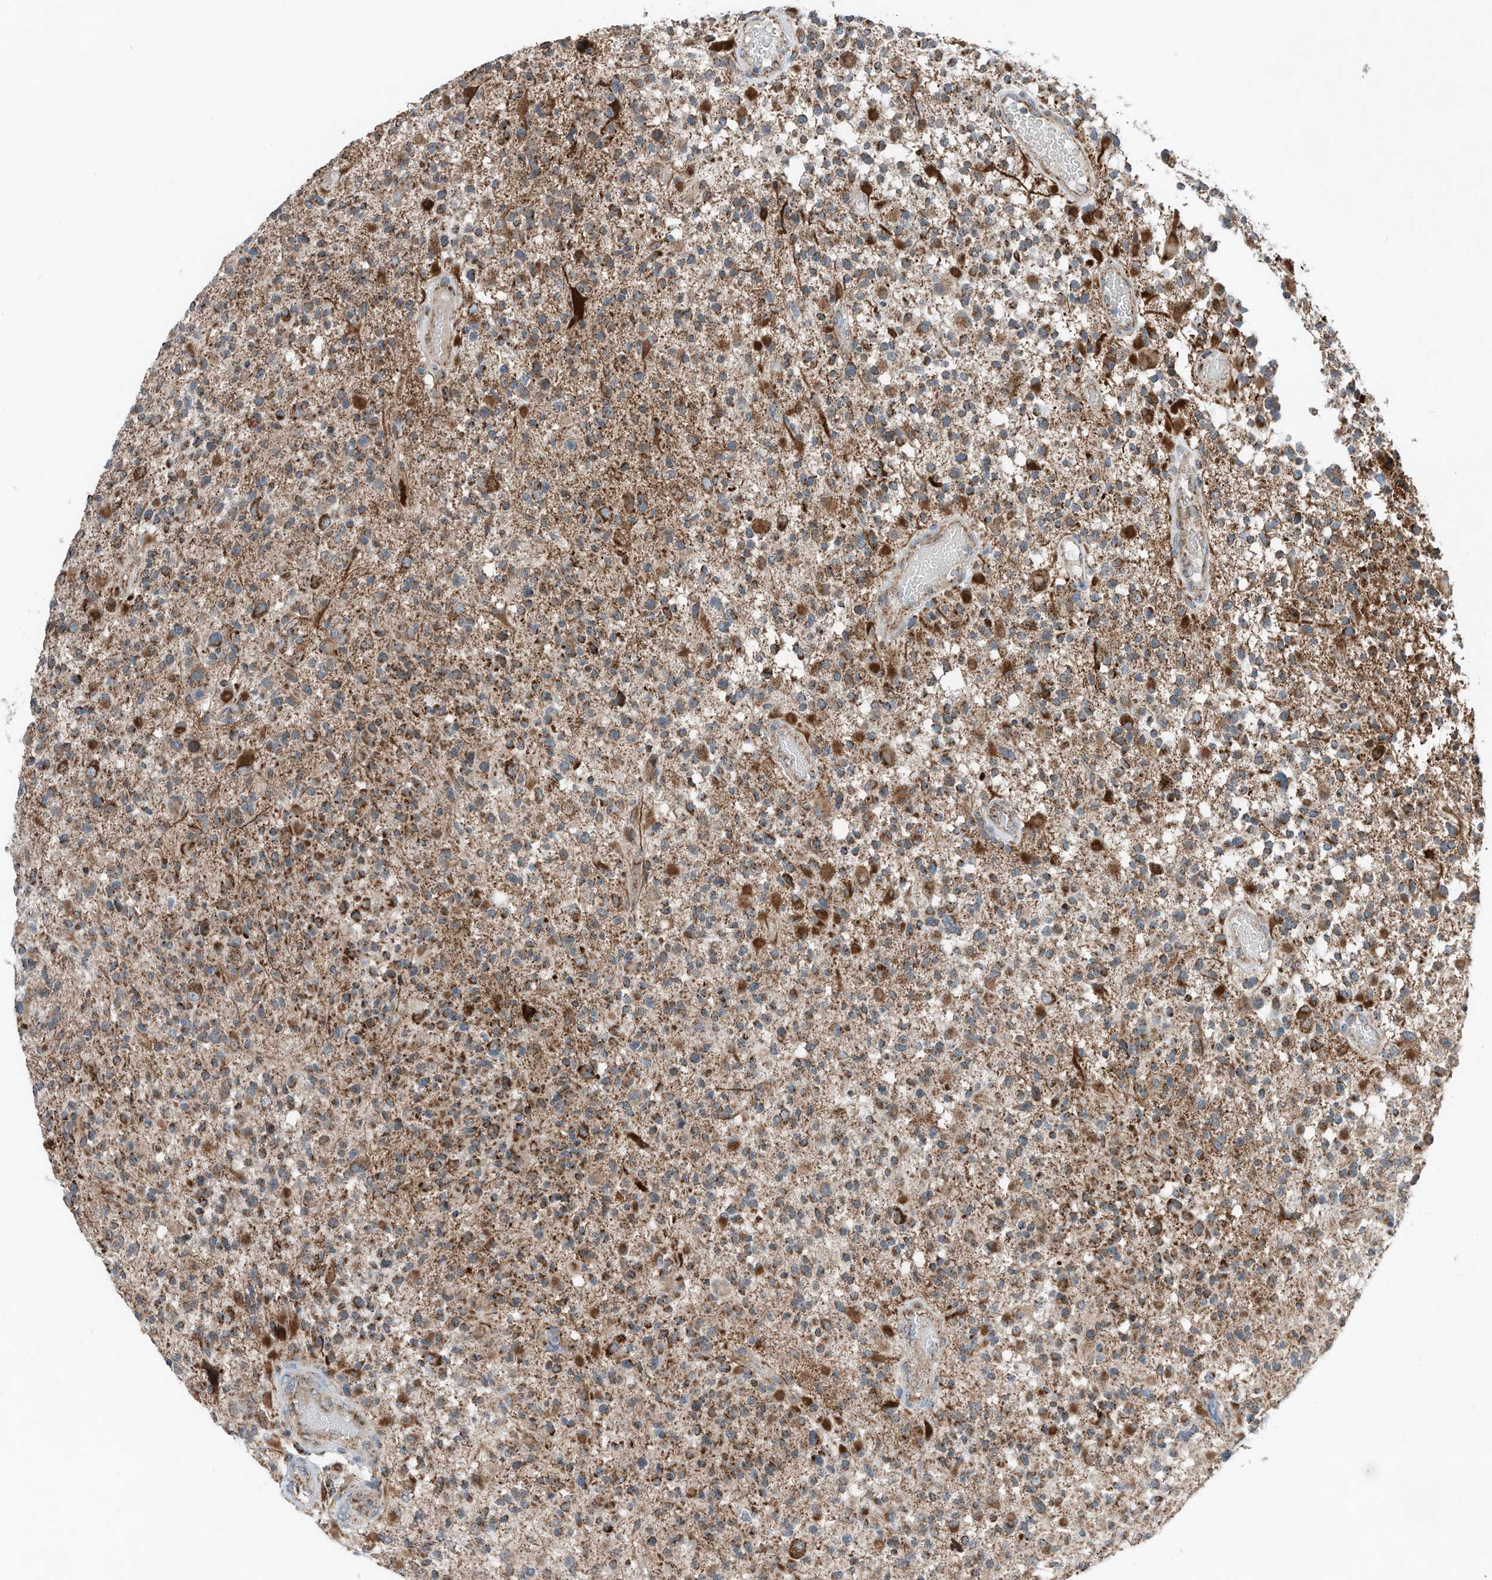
{"staining": {"intensity": "moderate", "quantity": ">75%", "location": "cytoplasmic/membranous"}, "tissue": "glioma", "cell_type": "Tumor cells", "image_type": "cancer", "snomed": [{"axis": "morphology", "description": "Glioma, malignant, High grade"}, {"axis": "morphology", "description": "Glioblastoma, NOS"}, {"axis": "topography", "description": "Brain"}], "caption": "Approximately >75% of tumor cells in human glioma demonstrate moderate cytoplasmic/membranous protein staining as visualized by brown immunohistochemical staining.", "gene": "RMND1", "patient": {"sex": "male", "age": 60}}